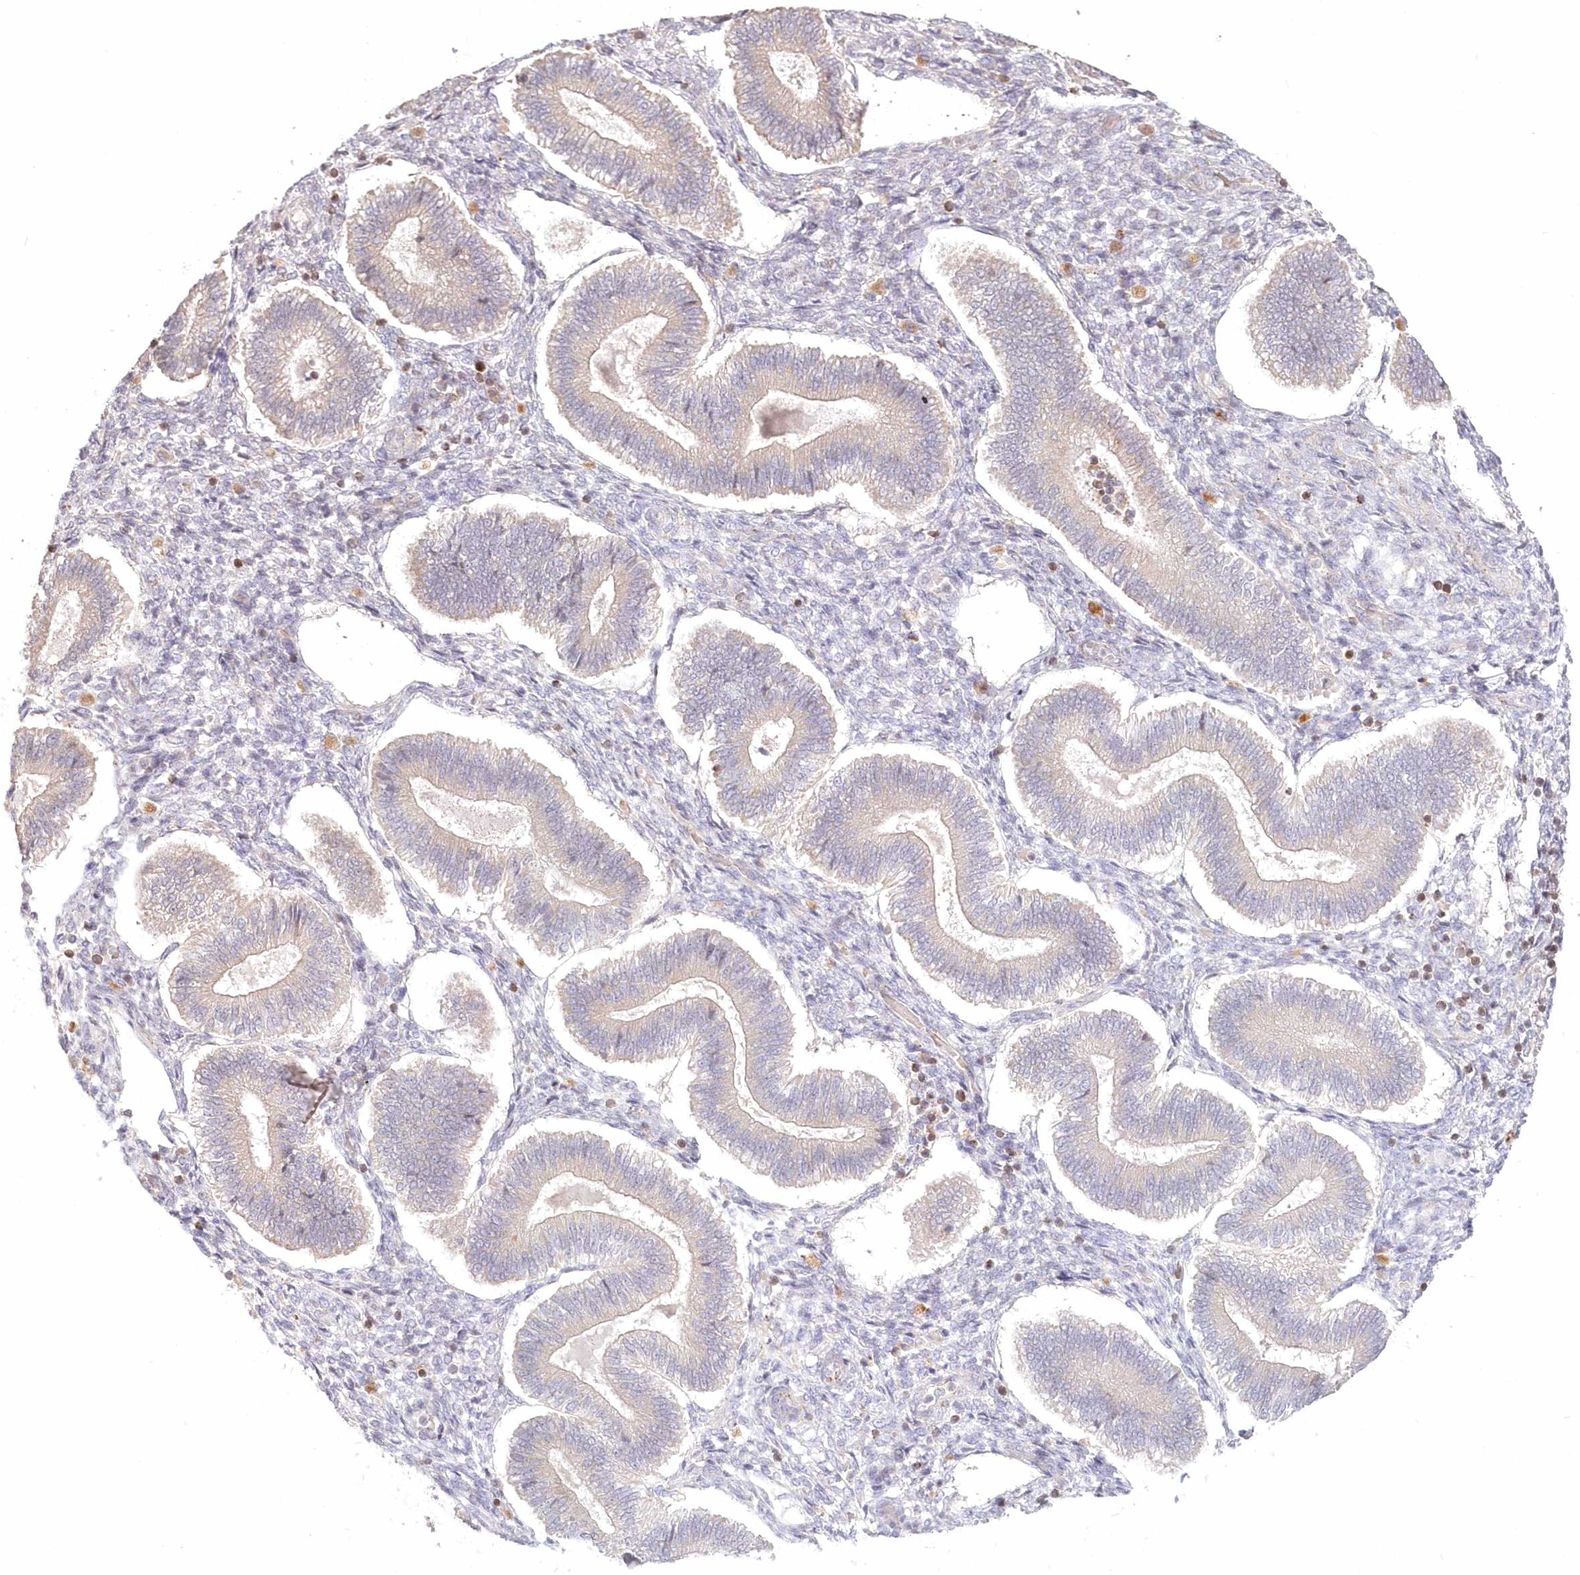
{"staining": {"intensity": "negative", "quantity": "none", "location": "none"}, "tissue": "endometrium", "cell_type": "Cells in endometrial stroma", "image_type": "normal", "snomed": [{"axis": "morphology", "description": "Normal tissue, NOS"}, {"axis": "topography", "description": "Endometrium"}], "caption": "The immunohistochemistry (IHC) photomicrograph has no significant positivity in cells in endometrial stroma of endometrium.", "gene": "MTMR3", "patient": {"sex": "female", "age": 25}}